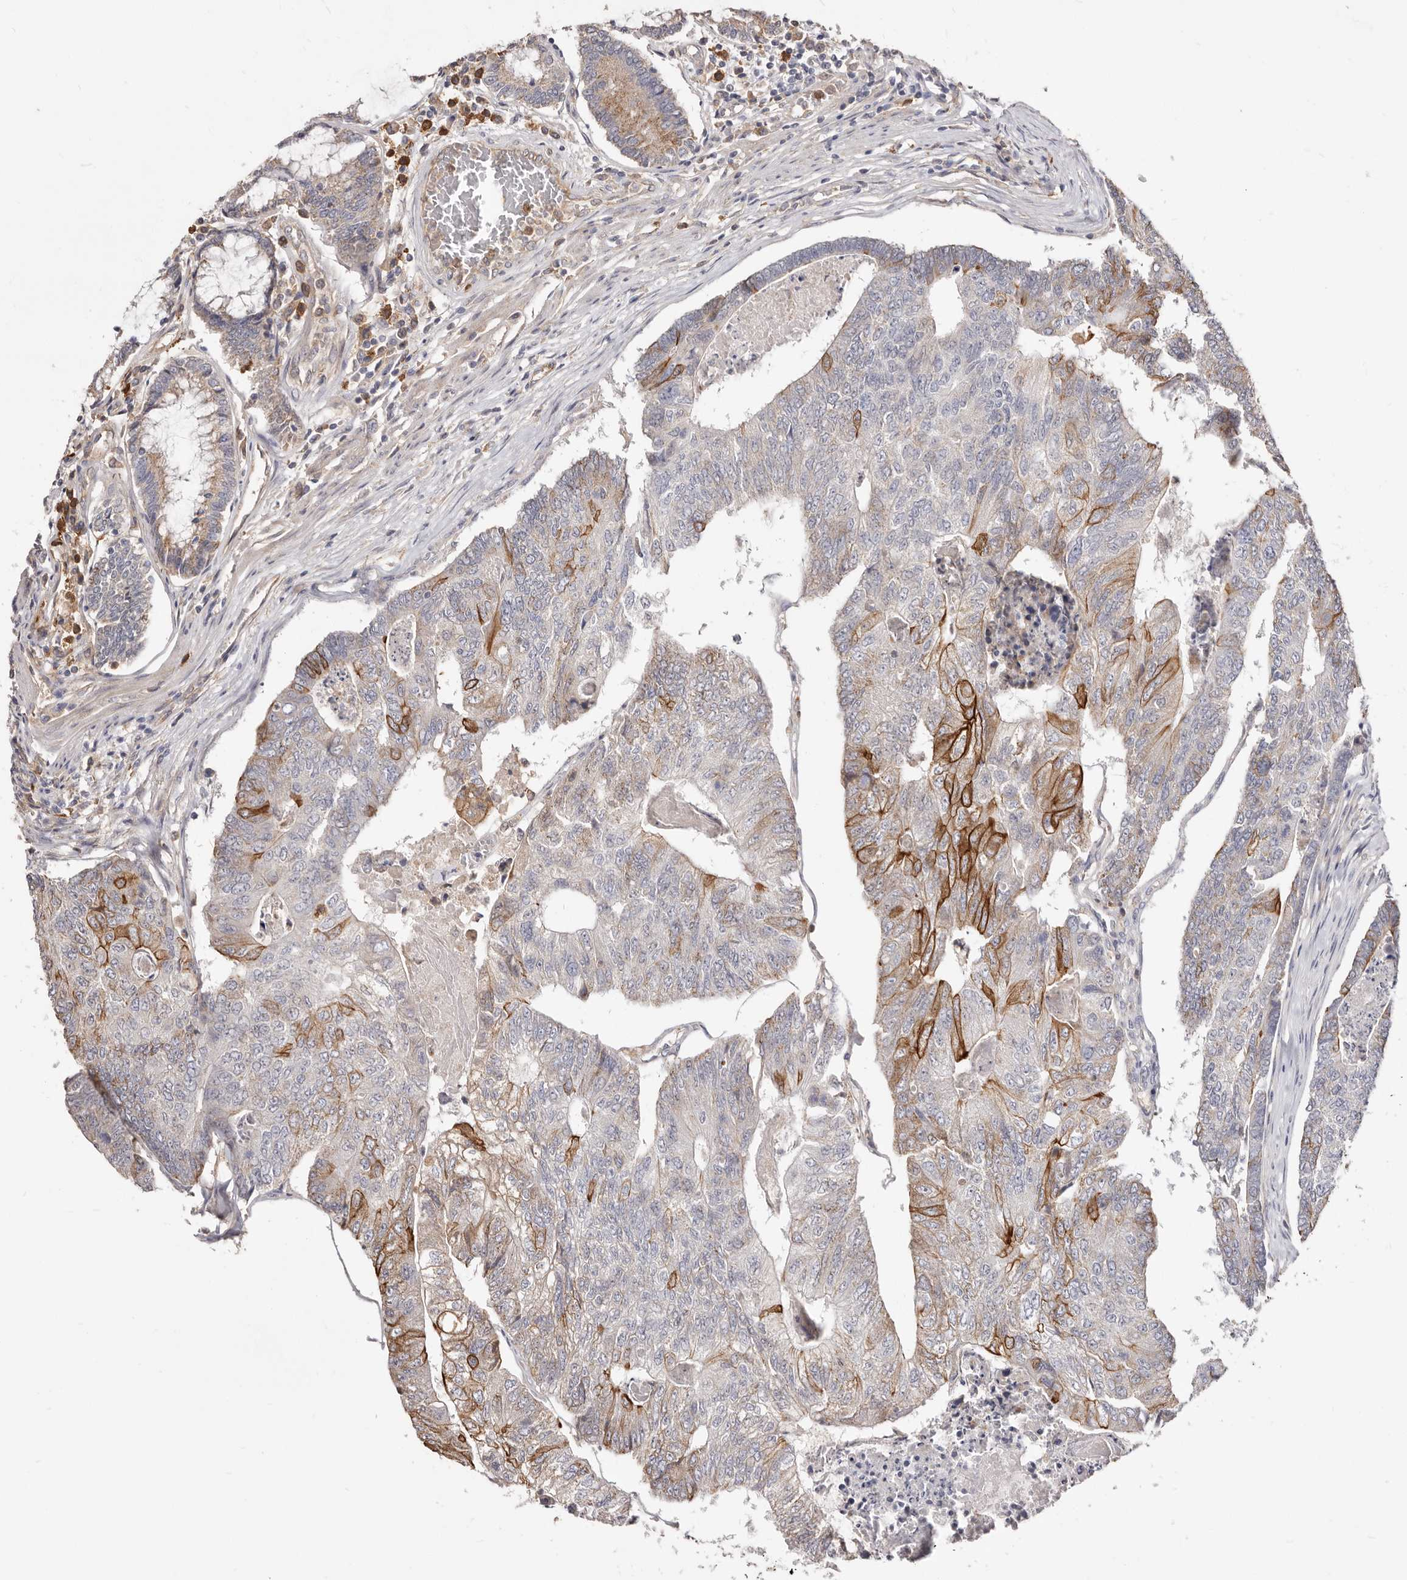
{"staining": {"intensity": "moderate", "quantity": "<25%", "location": "cytoplasmic/membranous"}, "tissue": "colorectal cancer", "cell_type": "Tumor cells", "image_type": "cancer", "snomed": [{"axis": "morphology", "description": "Adenocarcinoma, NOS"}, {"axis": "topography", "description": "Colon"}], "caption": "IHC (DAB) staining of colorectal adenocarcinoma shows moderate cytoplasmic/membranous protein positivity in approximately <25% of tumor cells. Using DAB (3,3'-diaminobenzidine) (brown) and hematoxylin (blue) stains, captured at high magnification using brightfield microscopy.", "gene": "LRRC25", "patient": {"sex": "female", "age": 67}}